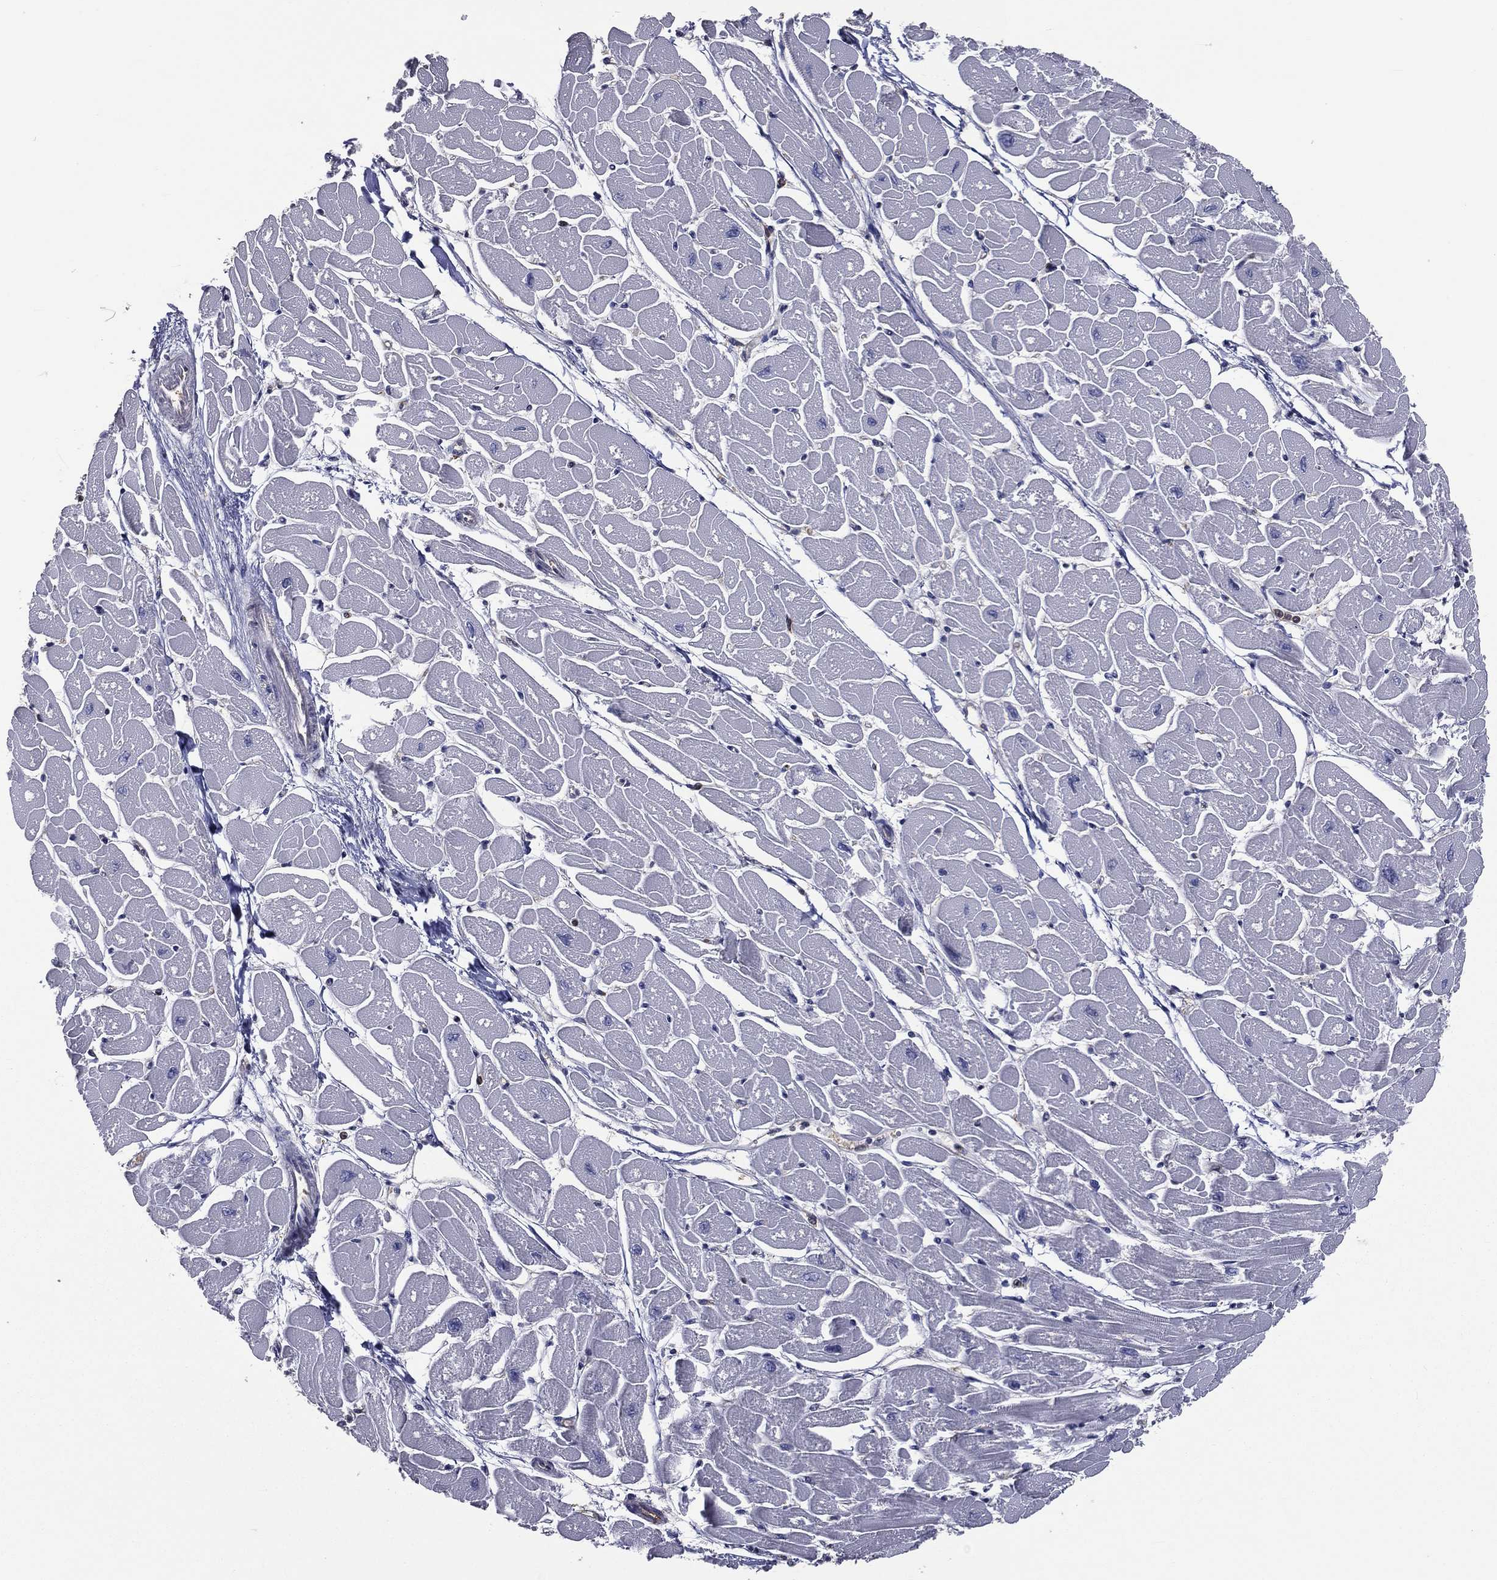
{"staining": {"intensity": "negative", "quantity": "none", "location": "none"}, "tissue": "heart muscle", "cell_type": "Cardiomyocytes", "image_type": "normal", "snomed": [{"axis": "morphology", "description": "Normal tissue, NOS"}, {"axis": "topography", "description": "Heart"}], "caption": "A micrograph of human heart muscle is negative for staining in cardiomyocytes. (Immunohistochemistry, brightfield microscopy, high magnification).", "gene": "SARS1", "patient": {"sex": "male", "age": 57}}